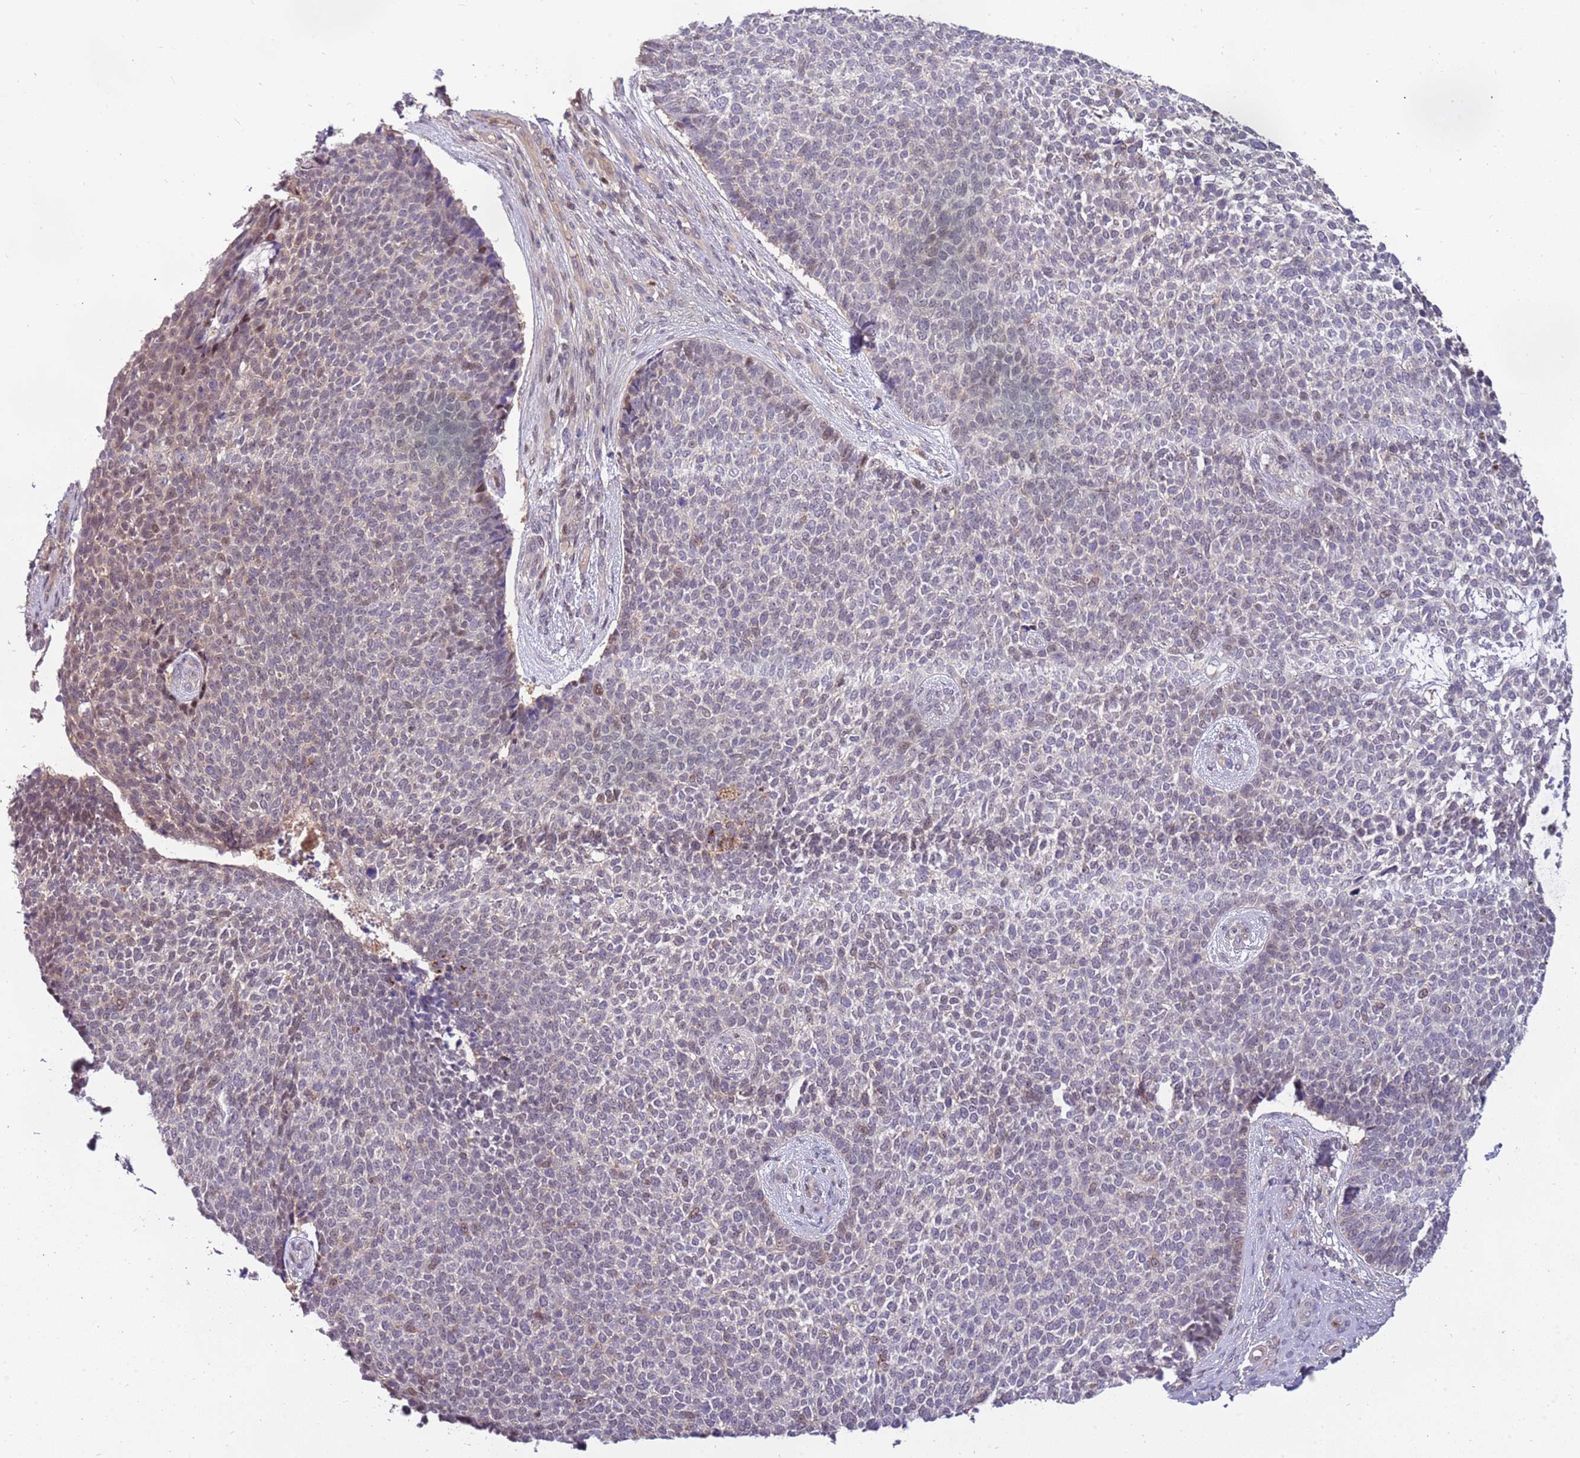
{"staining": {"intensity": "weak", "quantity": "<25%", "location": "nuclear"}, "tissue": "skin cancer", "cell_type": "Tumor cells", "image_type": "cancer", "snomed": [{"axis": "morphology", "description": "Basal cell carcinoma"}, {"axis": "topography", "description": "Skin"}], "caption": "Human skin basal cell carcinoma stained for a protein using immunohistochemistry (IHC) reveals no positivity in tumor cells.", "gene": "GSTO2", "patient": {"sex": "female", "age": 84}}